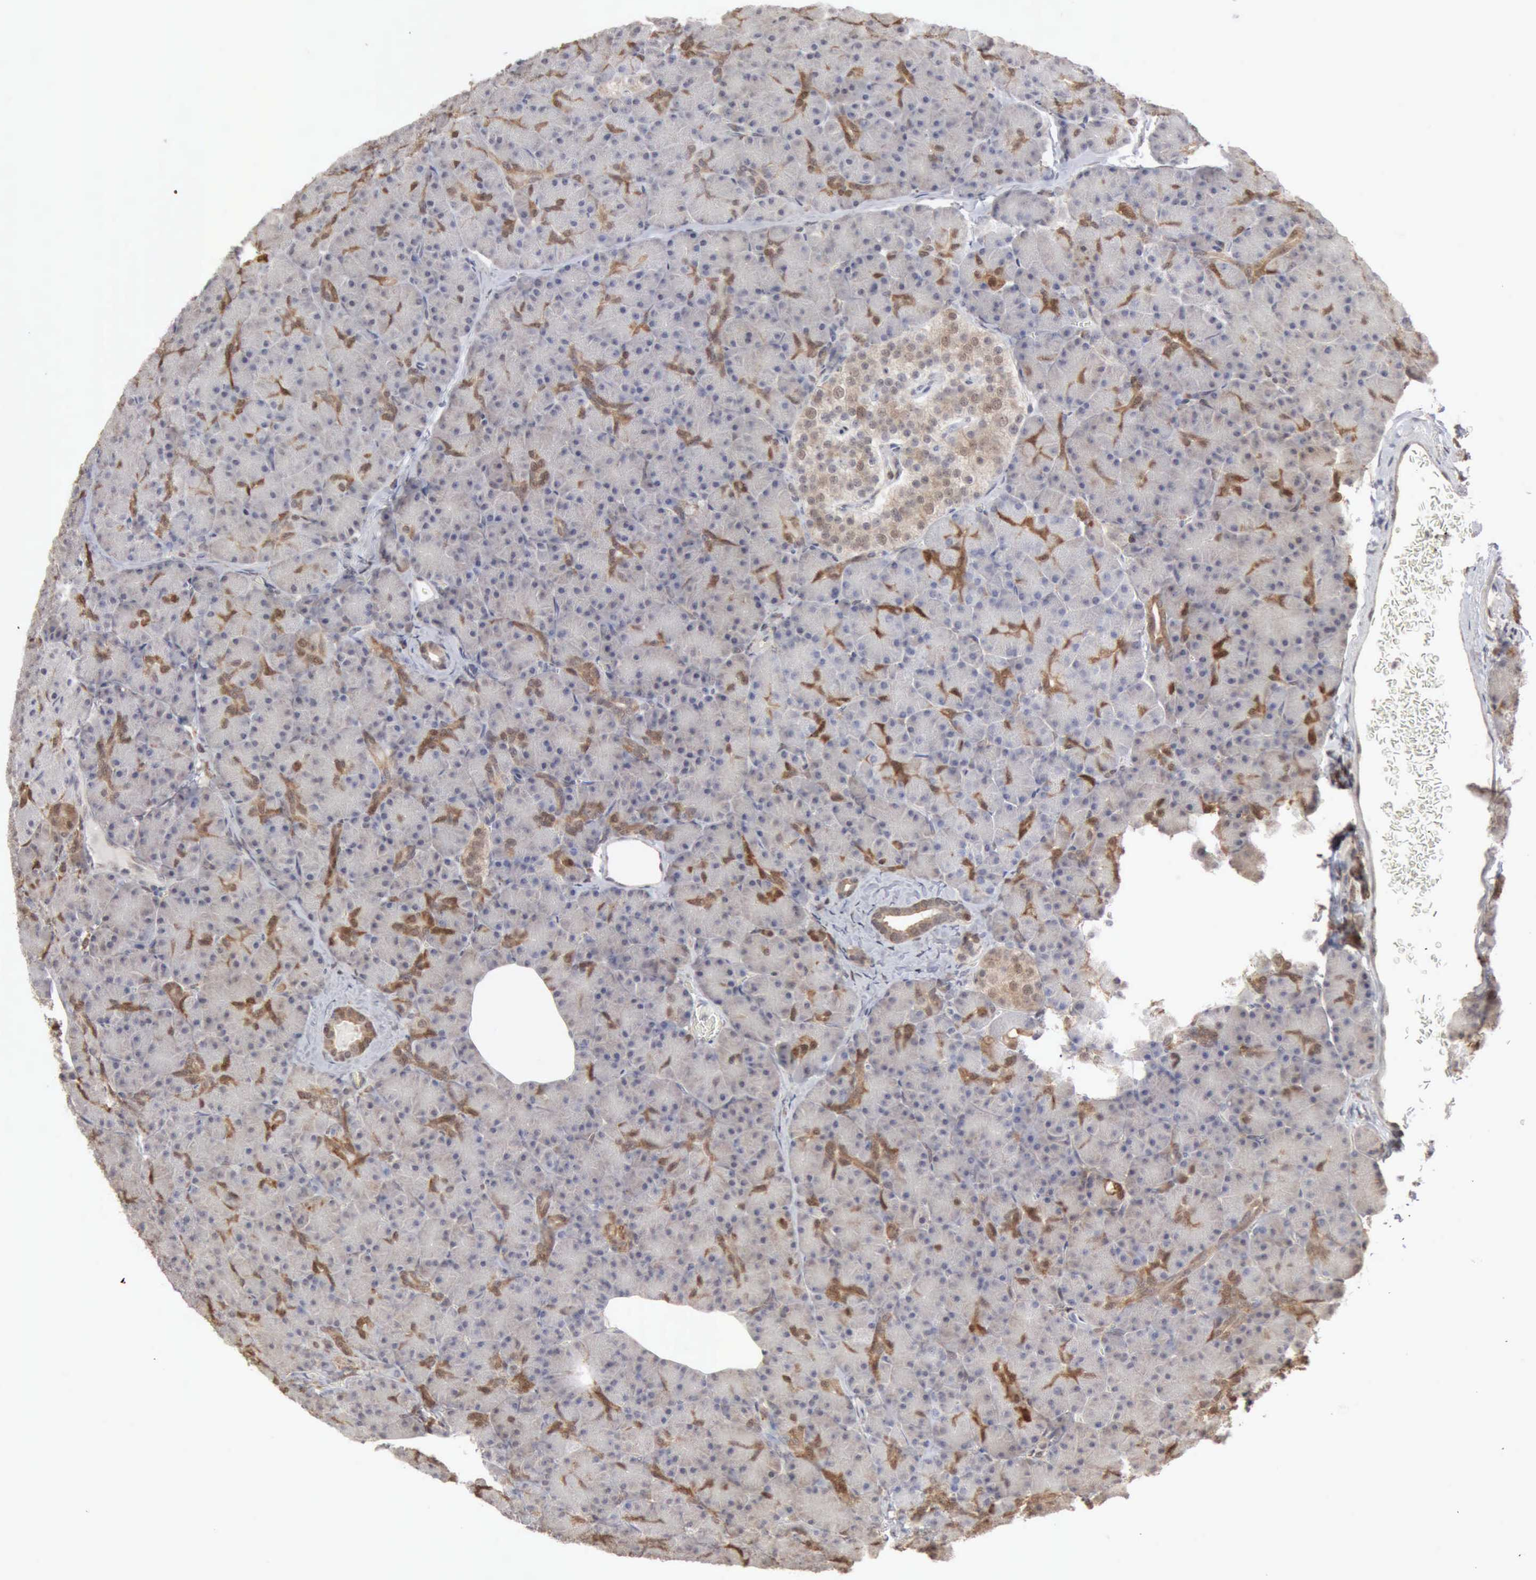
{"staining": {"intensity": "moderate", "quantity": "<25%", "location": "cytoplasmic/membranous,nuclear"}, "tissue": "pancreas", "cell_type": "Exocrine glandular cells", "image_type": "normal", "snomed": [{"axis": "morphology", "description": "Normal tissue, NOS"}, {"axis": "topography", "description": "Pancreas"}], "caption": "Immunohistochemistry (IHC) (DAB (3,3'-diaminobenzidine)) staining of unremarkable pancreas shows moderate cytoplasmic/membranous,nuclear protein expression in about <25% of exocrine glandular cells. Nuclei are stained in blue.", "gene": "STAT1", "patient": {"sex": "female", "age": 43}}